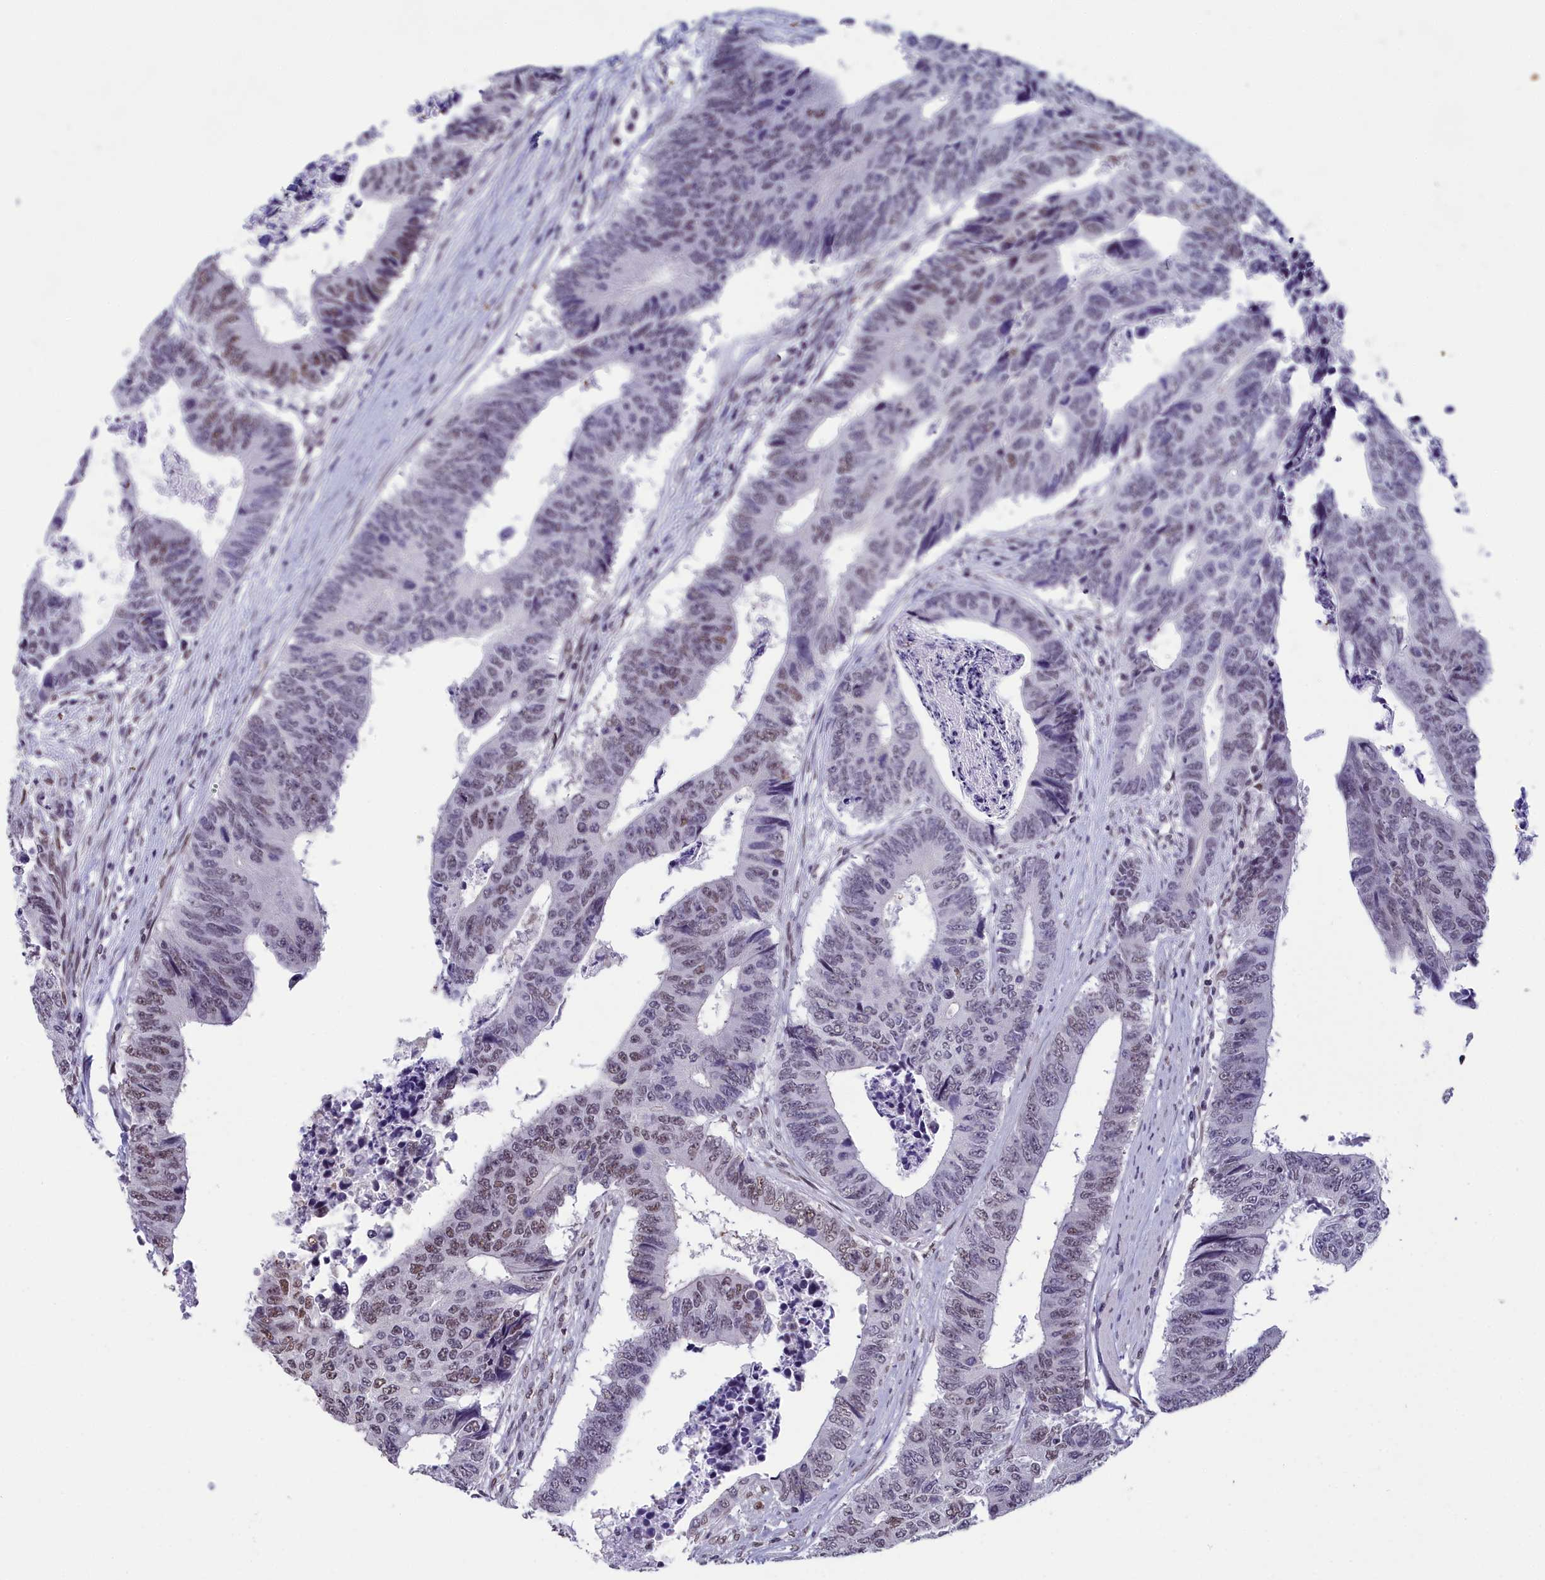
{"staining": {"intensity": "moderate", "quantity": "<25%", "location": "nuclear"}, "tissue": "colorectal cancer", "cell_type": "Tumor cells", "image_type": "cancer", "snomed": [{"axis": "morphology", "description": "Adenocarcinoma, NOS"}, {"axis": "topography", "description": "Rectum"}], "caption": "IHC histopathology image of colorectal cancer (adenocarcinoma) stained for a protein (brown), which exhibits low levels of moderate nuclear expression in about <25% of tumor cells.", "gene": "CCDC97", "patient": {"sex": "male", "age": 84}}